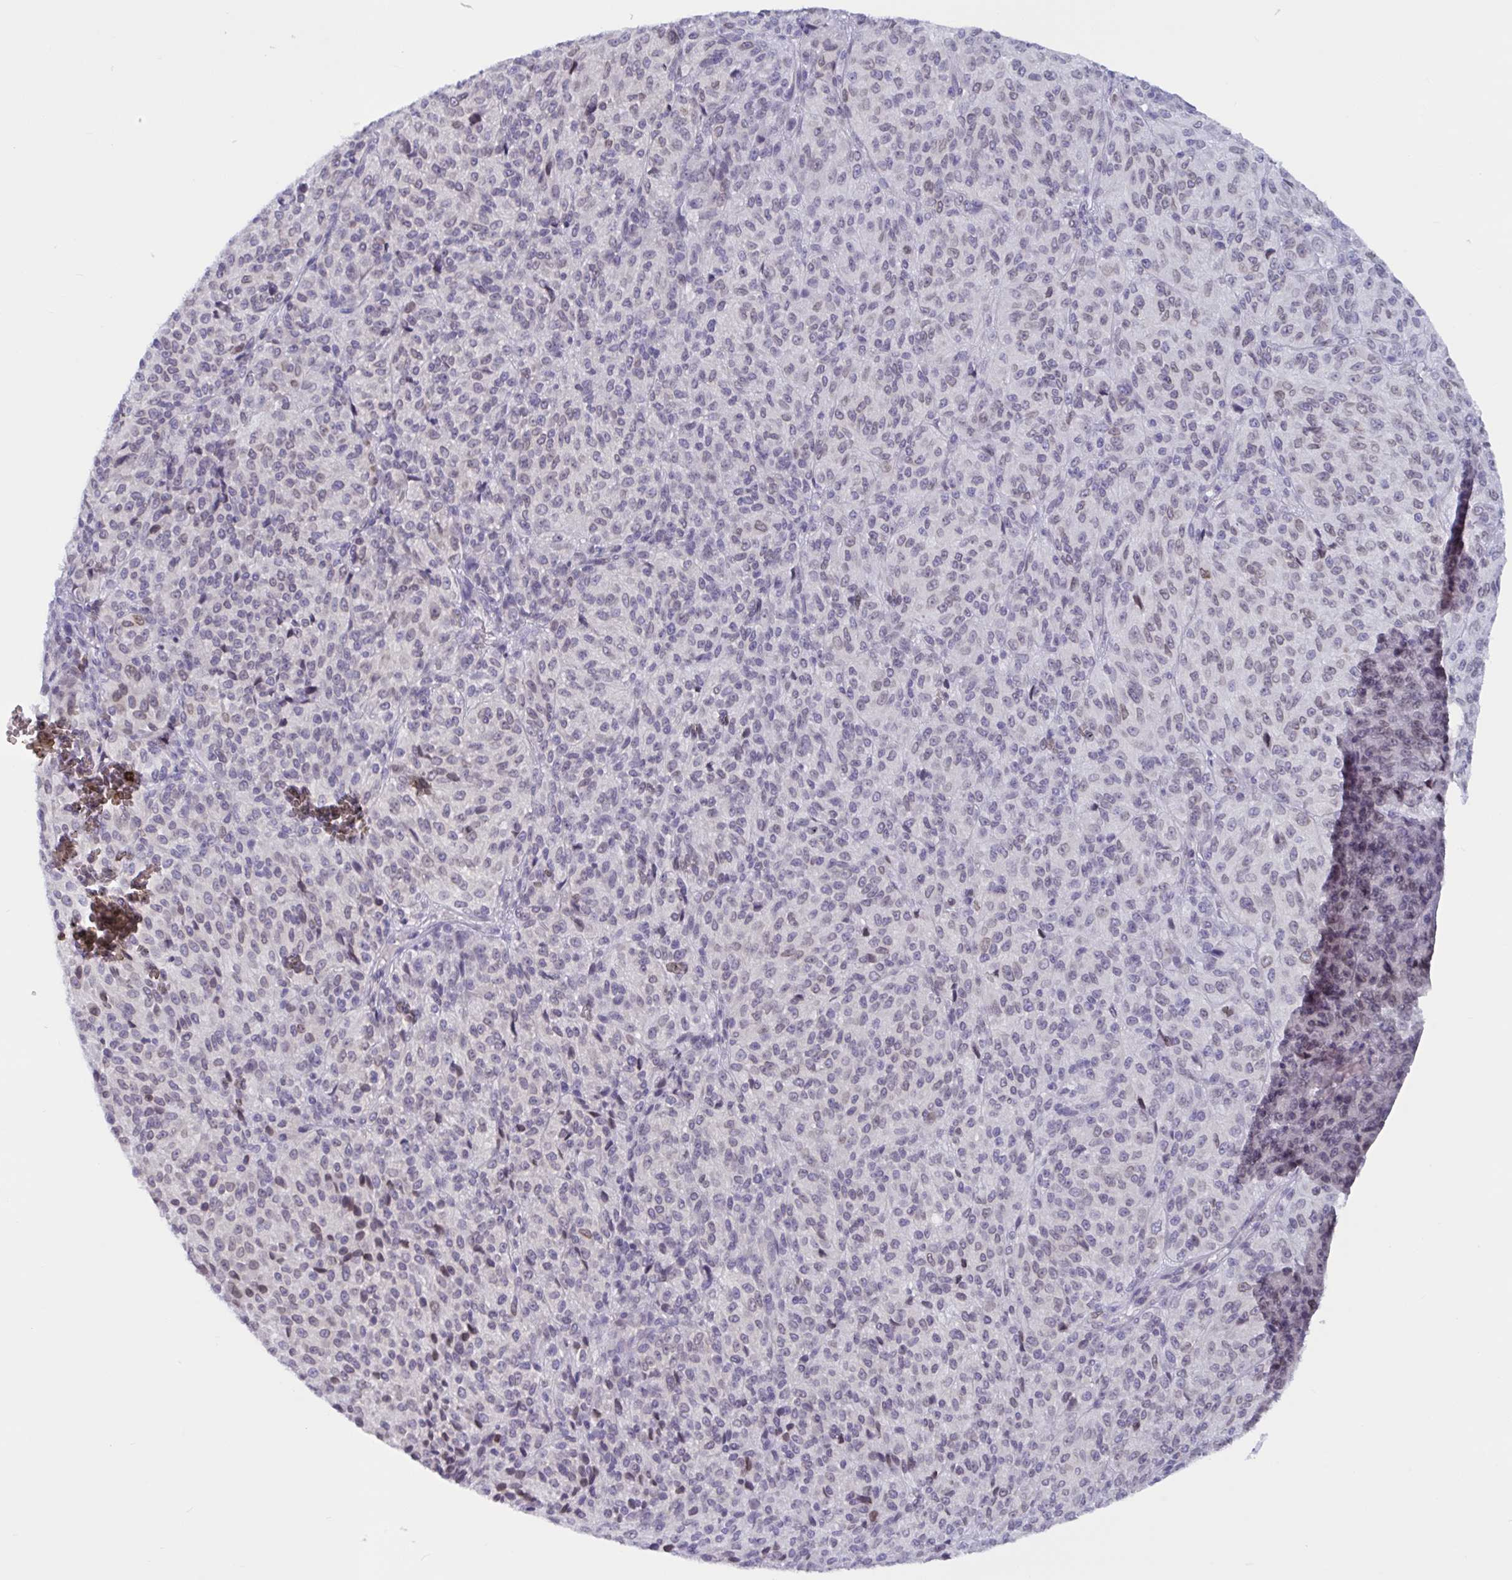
{"staining": {"intensity": "weak", "quantity": "<25%", "location": "nuclear"}, "tissue": "melanoma", "cell_type": "Tumor cells", "image_type": "cancer", "snomed": [{"axis": "morphology", "description": "Malignant melanoma, Metastatic site"}, {"axis": "topography", "description": "Brain"}], "caption": "Immunohistochemical staining of malignant melanoma (metastatic site) displays no significant staining in tumor cells. The staining is performed using DAB brown chromogen with nuclei counter-stained in using hematoxylin.", "gene": "TANK", "patient": {"sex": "female", "age": 56}}